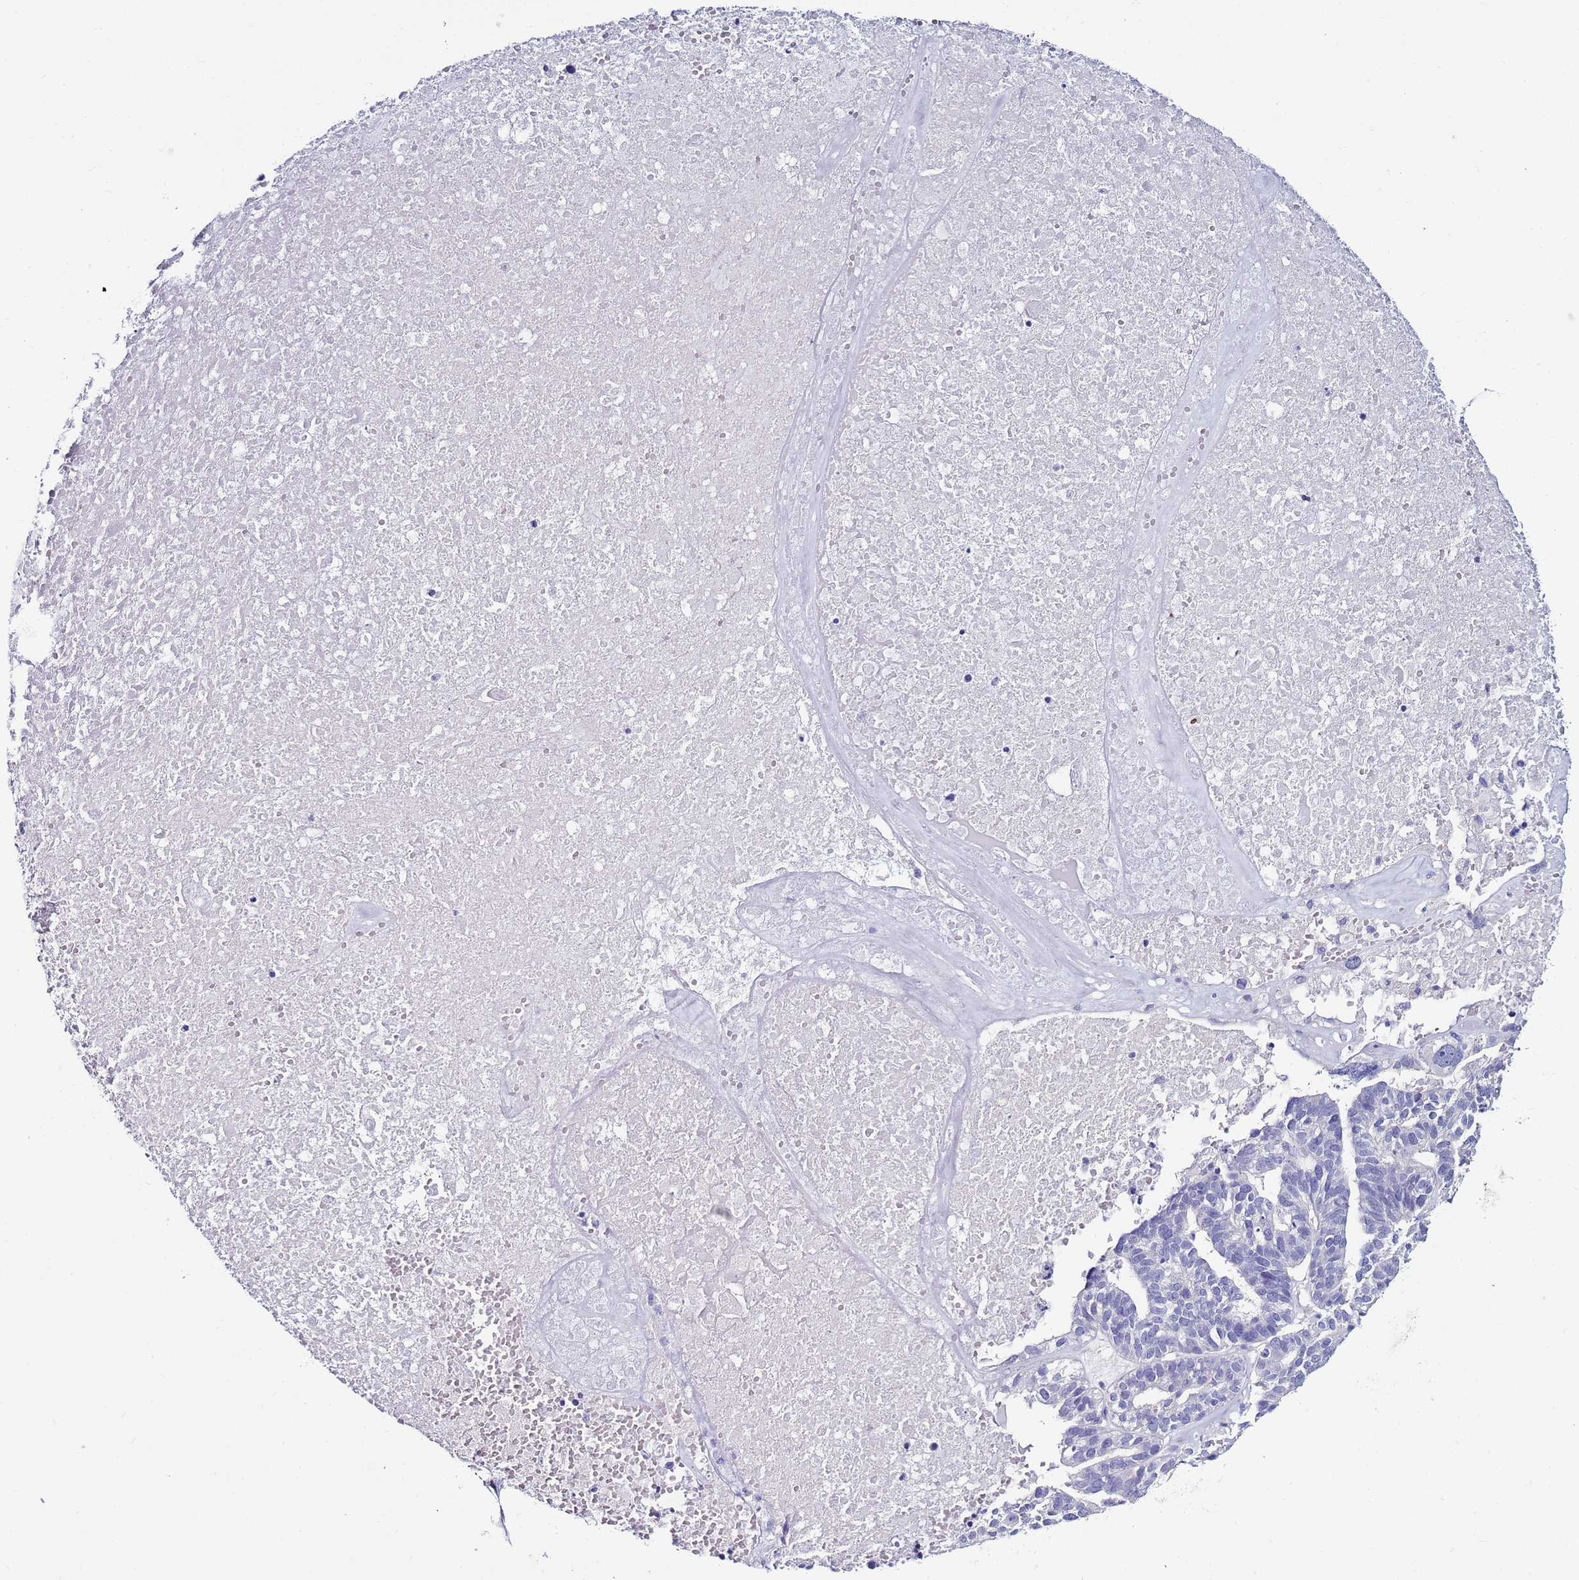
{"staining": {"intensity": "negative", "quantity": "none", "location": "none"}, "tissue": "ovarian cancer", "cell_type": "Tumor cells", "image_type": "cancer", "snomed": [{"axis": "morphology", "description": "Cystadenocarcinoma, serous, NOS"}, {"axis": "topography", "description": "Ovary"}], "caption": "An image of human ovarian cancer is negative for staining in tumor cells. (IHC, brightfield microscopy, high magnification).", "gene": "GPN3", "patient": {"sex": "female", "age": 59}}